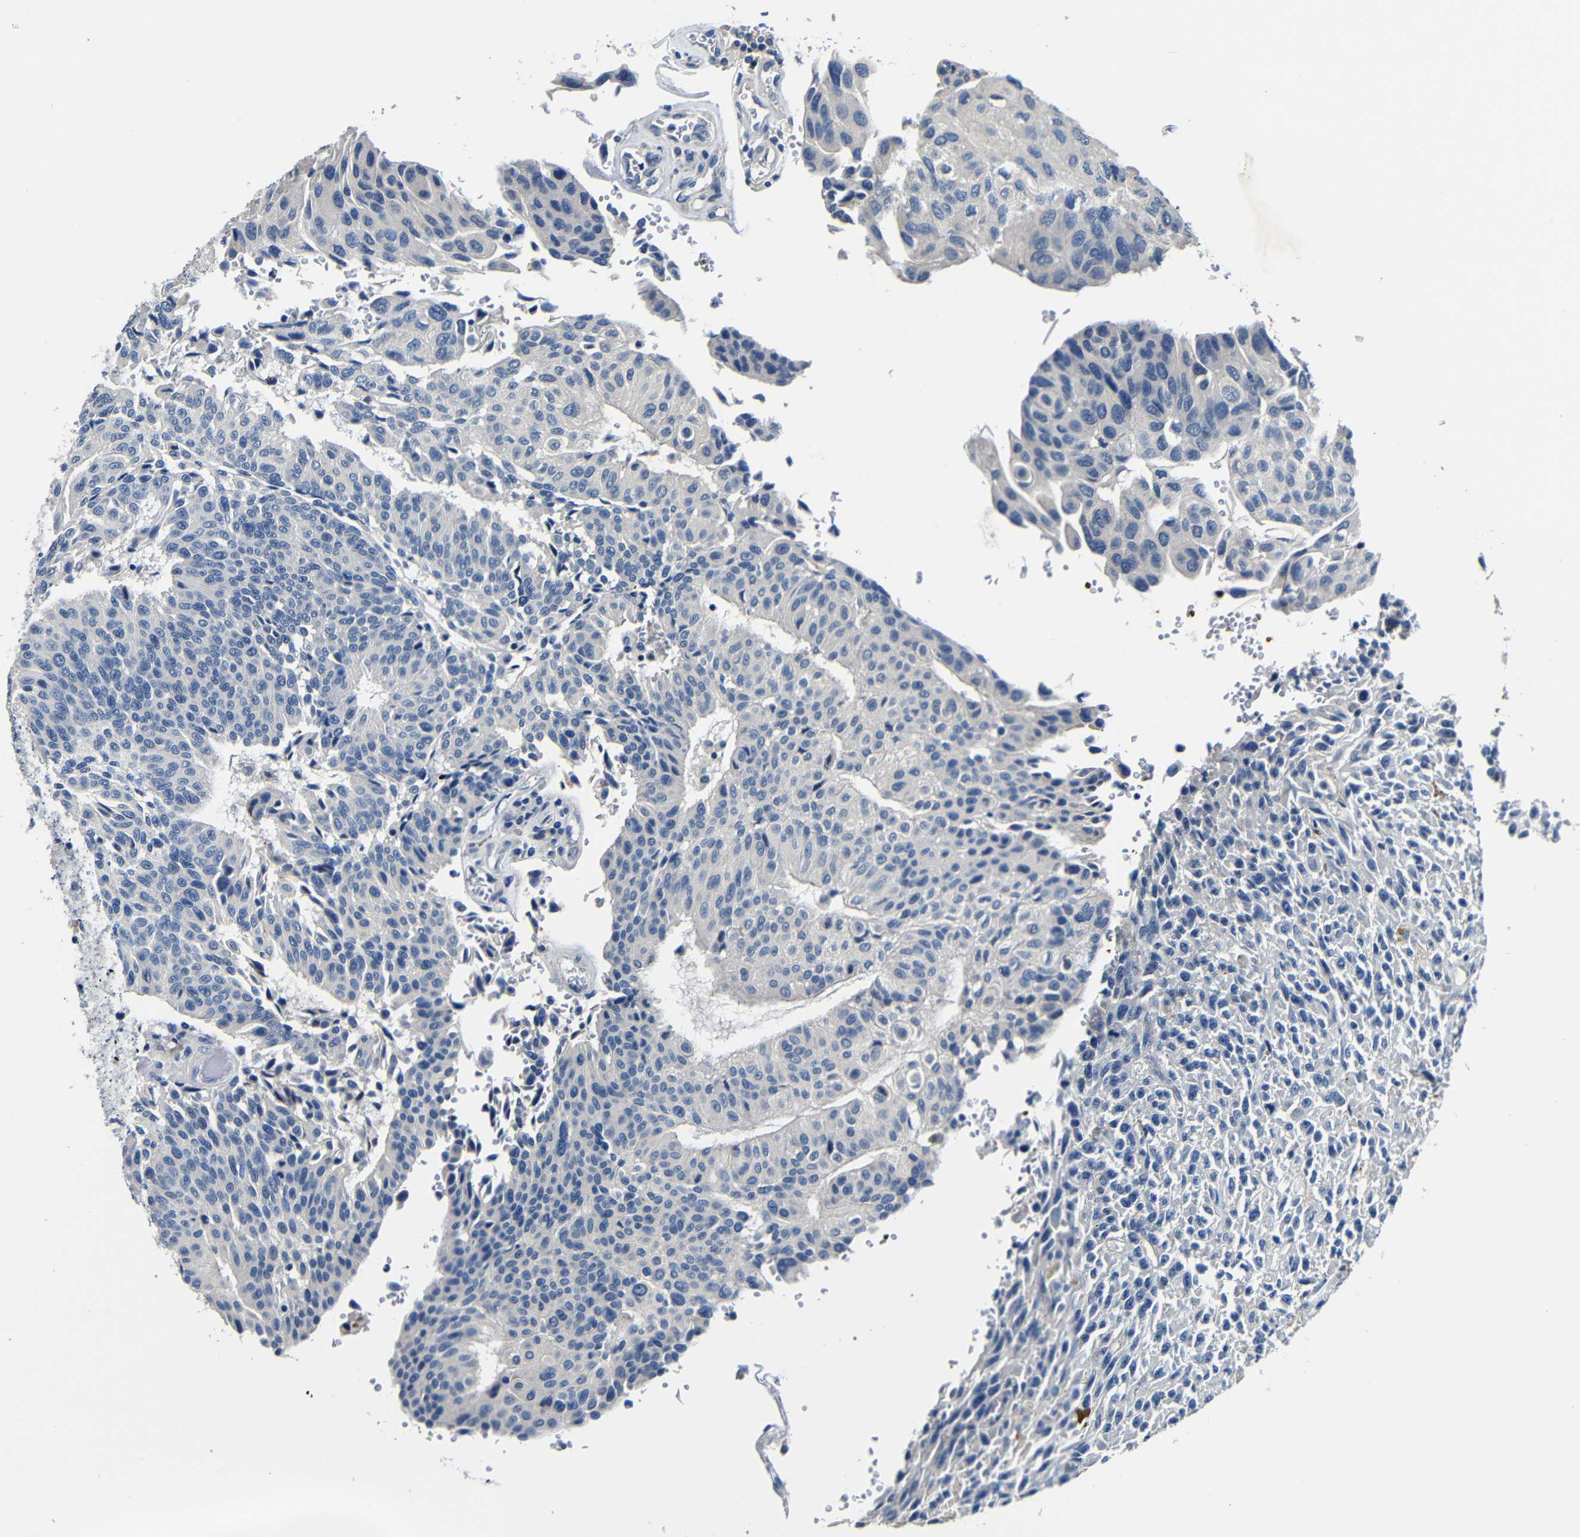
{"staining": {"intensity": "negative", "quantity": "none", "location": "none"}, "tissue": "urothelial cancer", "cell_type": "Tumor cells", "image_type": "cancer", "snomed": [{"axis": "morphology", "description": "Urothelial carcinoma, High grade"}, {"axis": "topography", "description": "Urinary bladder"}], "caption": "This is an IHC image of urothelial cancer. There is no expression in tumor cells.", "gene": "TNFAIP1", "patient": {"sex": "male", "age": 66}}